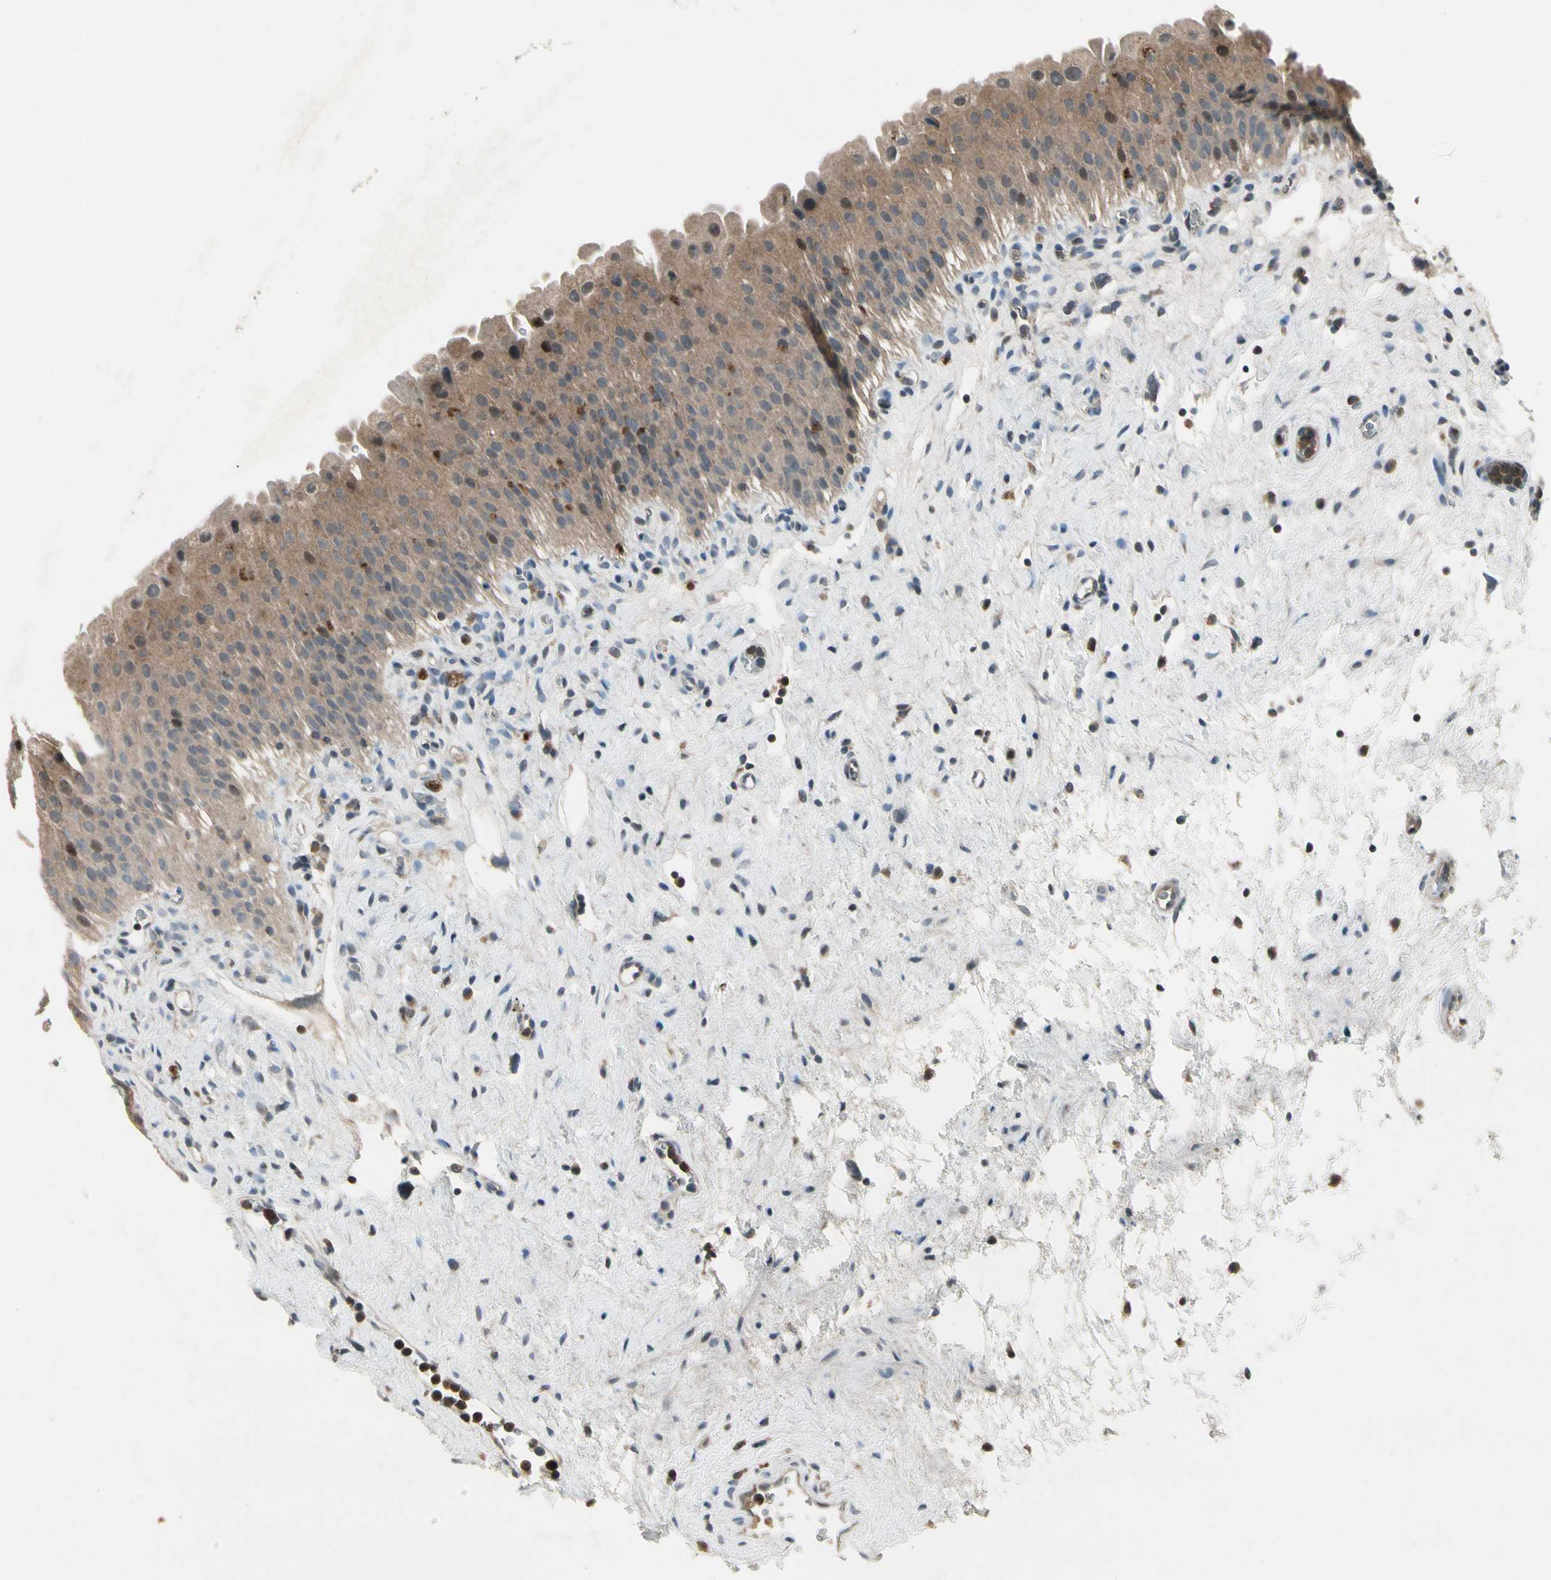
{"staining": {"intensity": "moderate", "quantity": ">75%", "location": "cytoplasmic/membranous"}, "tissue": "urinary bladder", "cell_type": "Urothelial cells", "image_type": "normal", "snomed": [{"axis": "morphology", "description": "Normal tissue, NOS"}, {"axis": "morphology", "description": "Urothelial carcinoma, High grade"}, {"axis": "topography", "description": "Urinary bladder"}], "caption": "Urinary bladder stained with DAB immunohistochemistry (IHC) reveals medium levels of moderate cytoplasmic/membranous expression in approximately >75% of urothelial cells.", "gene": "NMI", "patient": {"sex": "male", "age": 46}}